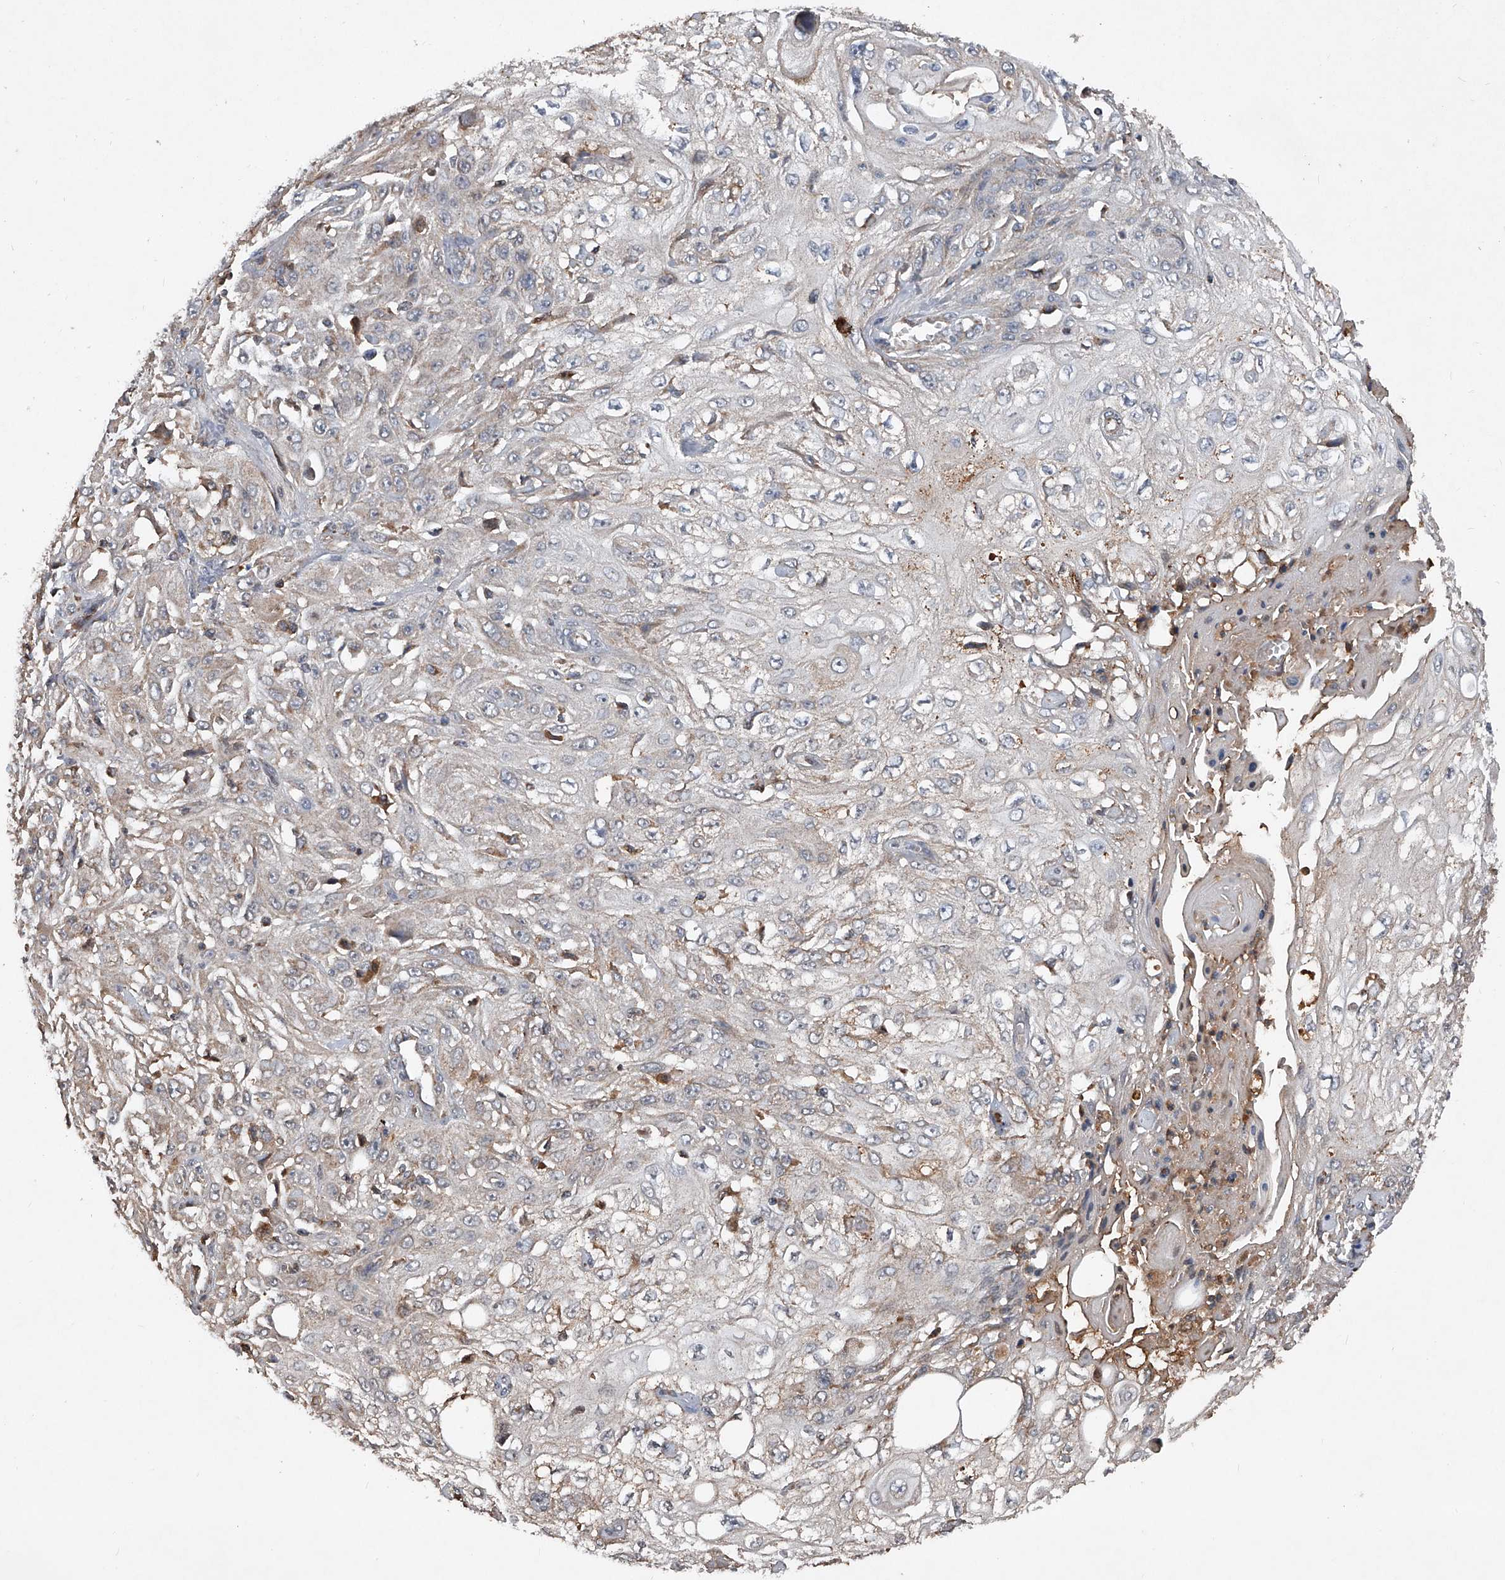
{"staining": {"intensity": "weak", "quantity": "<25%", "location": "cytoplasmic/membranous"}, "tissue": "skin cancer", "cell_type": "Tumor cells", "image_type": "cancer", "snomed": [{"axis": "morphology", "description": "Squamous cell carcinoma, NOS"}, {"axis": "morphology", "description": "Squamous cell carcinoma, metastatic, NOS"}, {"axis": "topography", "description": "Skin"}, {"axis": "topography", "description": "Lymph node"}], "caption": "Skin cancer (squamous cell carcinoma) was stained to show a protein in brown. There is no significant staining in tumor cells.", "gene": "SDHA", "patient": {"sex": "male", "age": 75}}